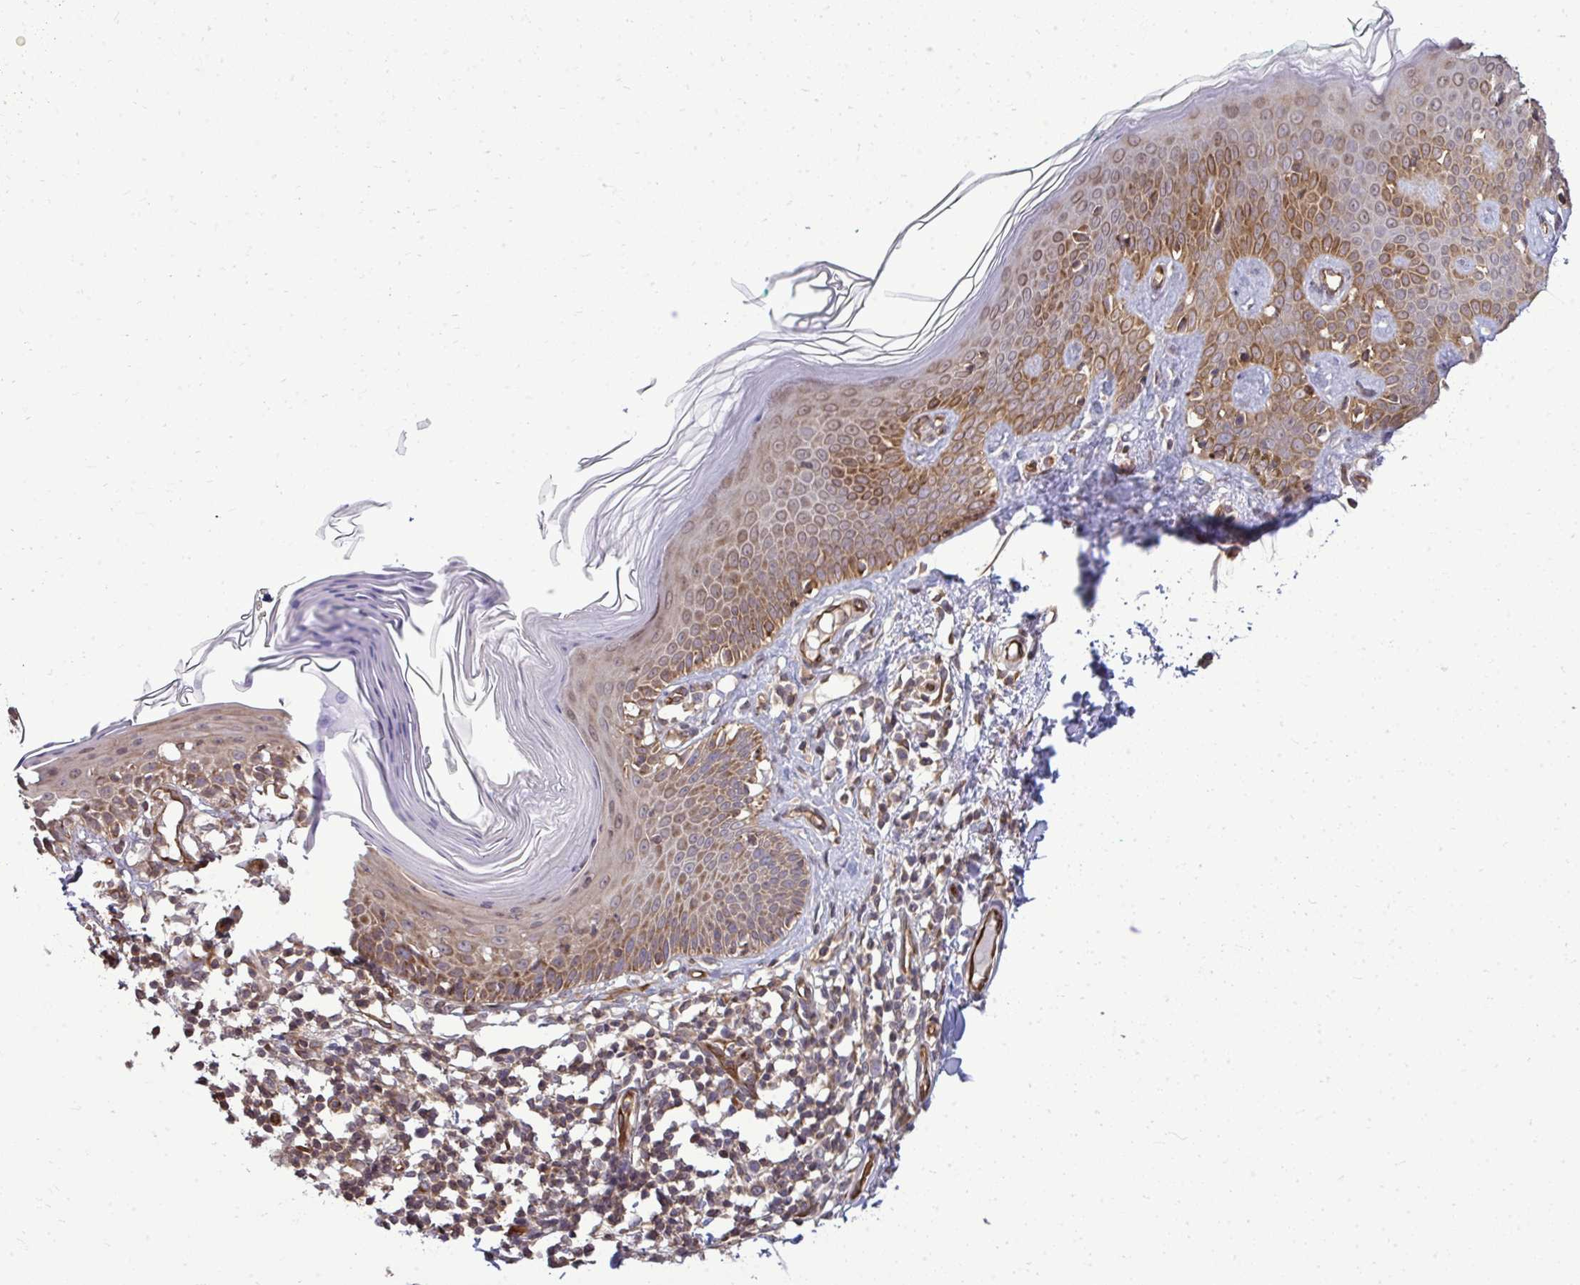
{"staining": {"intensity": "negative", "quantity": "none", "location": "none"}, "tissue": "skin", "cell_type": "Fibroblasts", "image_type": "normal", "snomed": [{"axis": "morphology", "description": "Normal tissue, NOS"}, {"axis": "topography", "description": "Skin"}, {"axis": "topography", "description": "Peripheral nerve tissue"}], "caption": "This is an IHC photomicrograph of normal skin. There is no staining in fibroblasts.", "gene": "FUT10", "patient": {"sex": "female", "age": 45}}